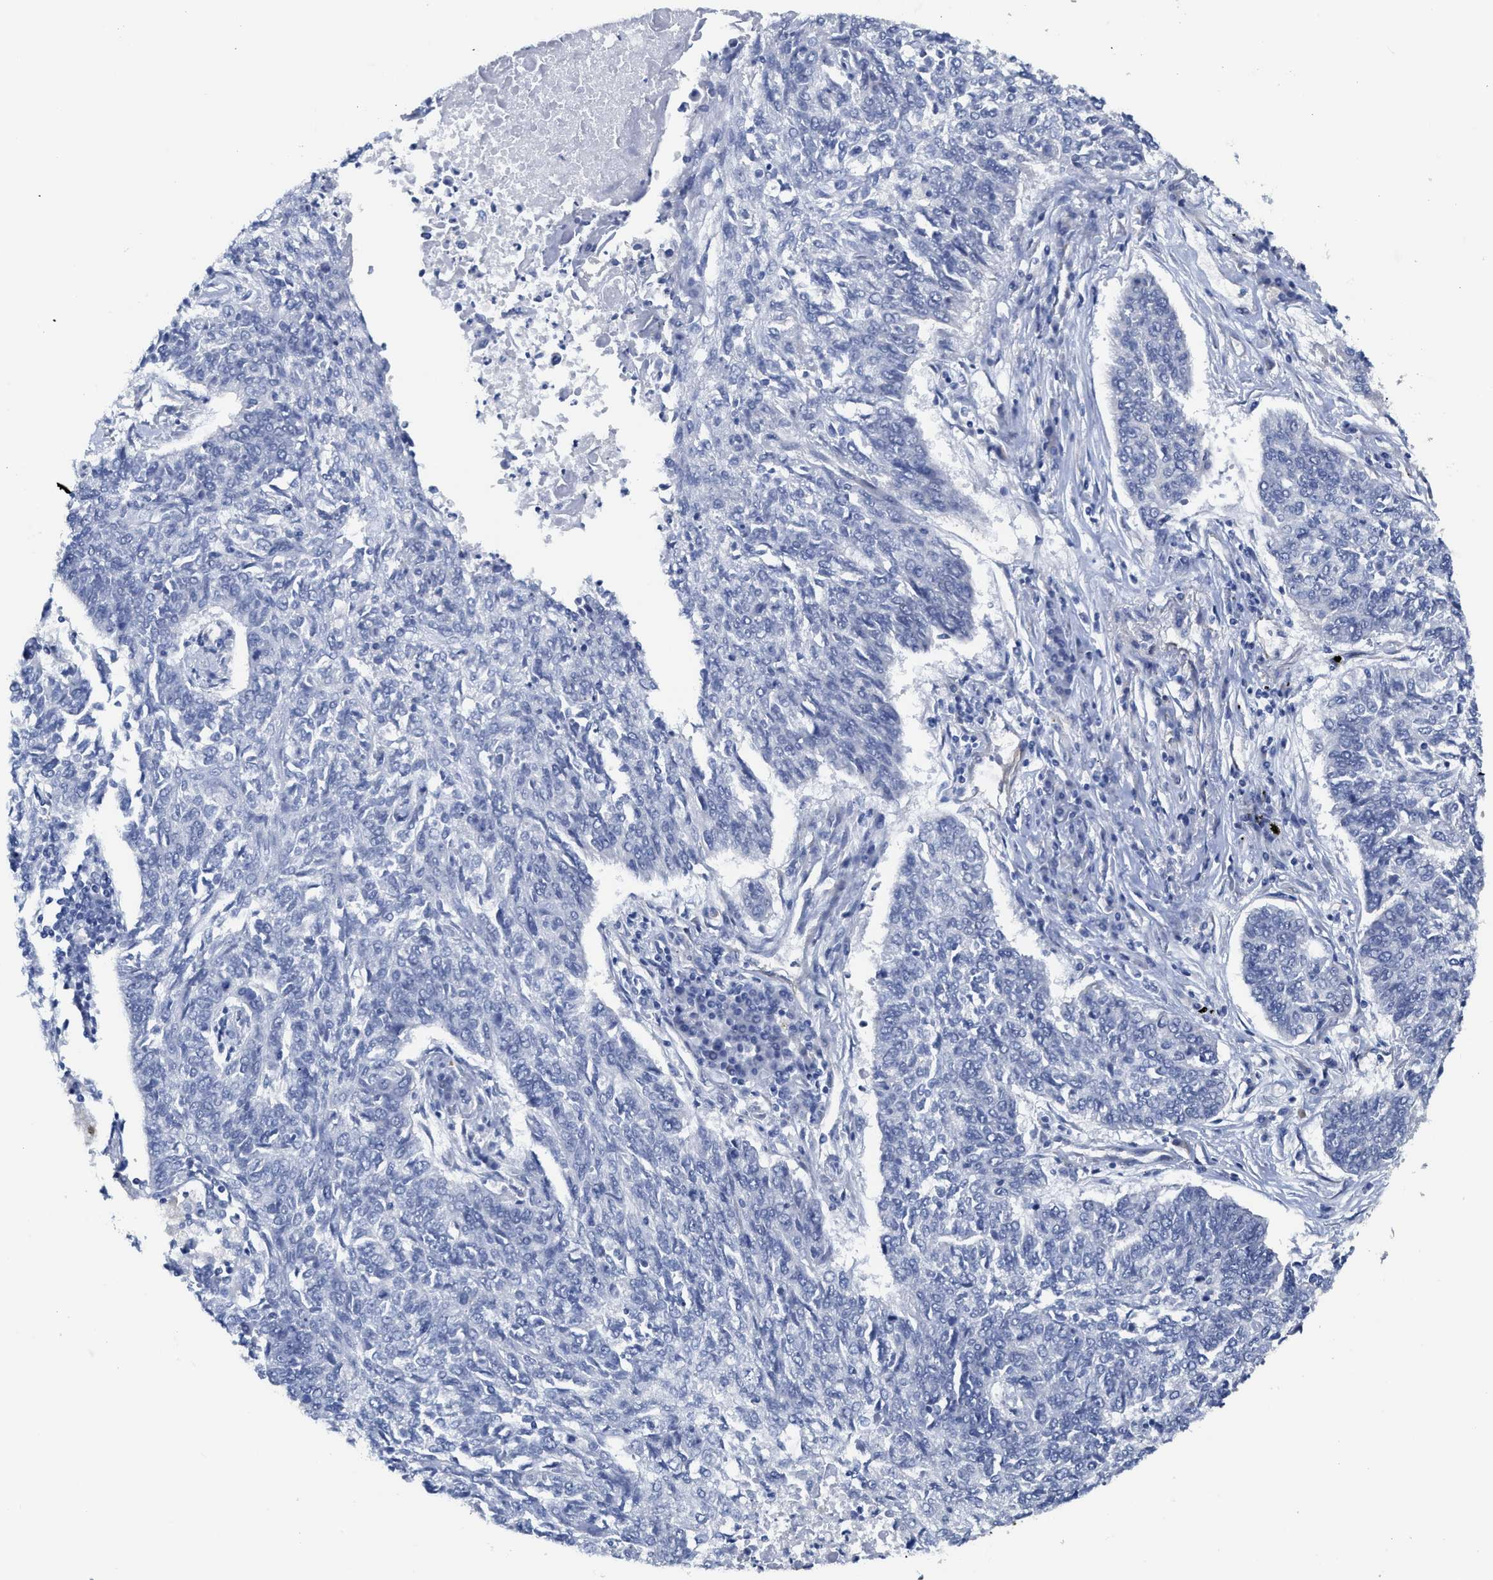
{"staining": {"intensity": "negative", "quantity": "none", "location": "none"}, "tissue": "lung cancer", "cell_type": "Tumor cells", "image_type": "cancer", "snomed": [{"axis": "morphology", "description": "Normal tissue, NOS"}, {"axis": "morphology", "description": "Squamous cell carcinoma, NOS"}, {"axis": "topography", "description": "Cartilage tissue"}, {"axis": "topography", "description": "Bronchus"}, {"axis": "topography", "description": "Lung"}], "caption": "A histopathology image of lung cancer stained for a protein exhibits no brown staining in tumor cells.", "gene": "TUB", "patient": {"sex": "female", "age": 49}}